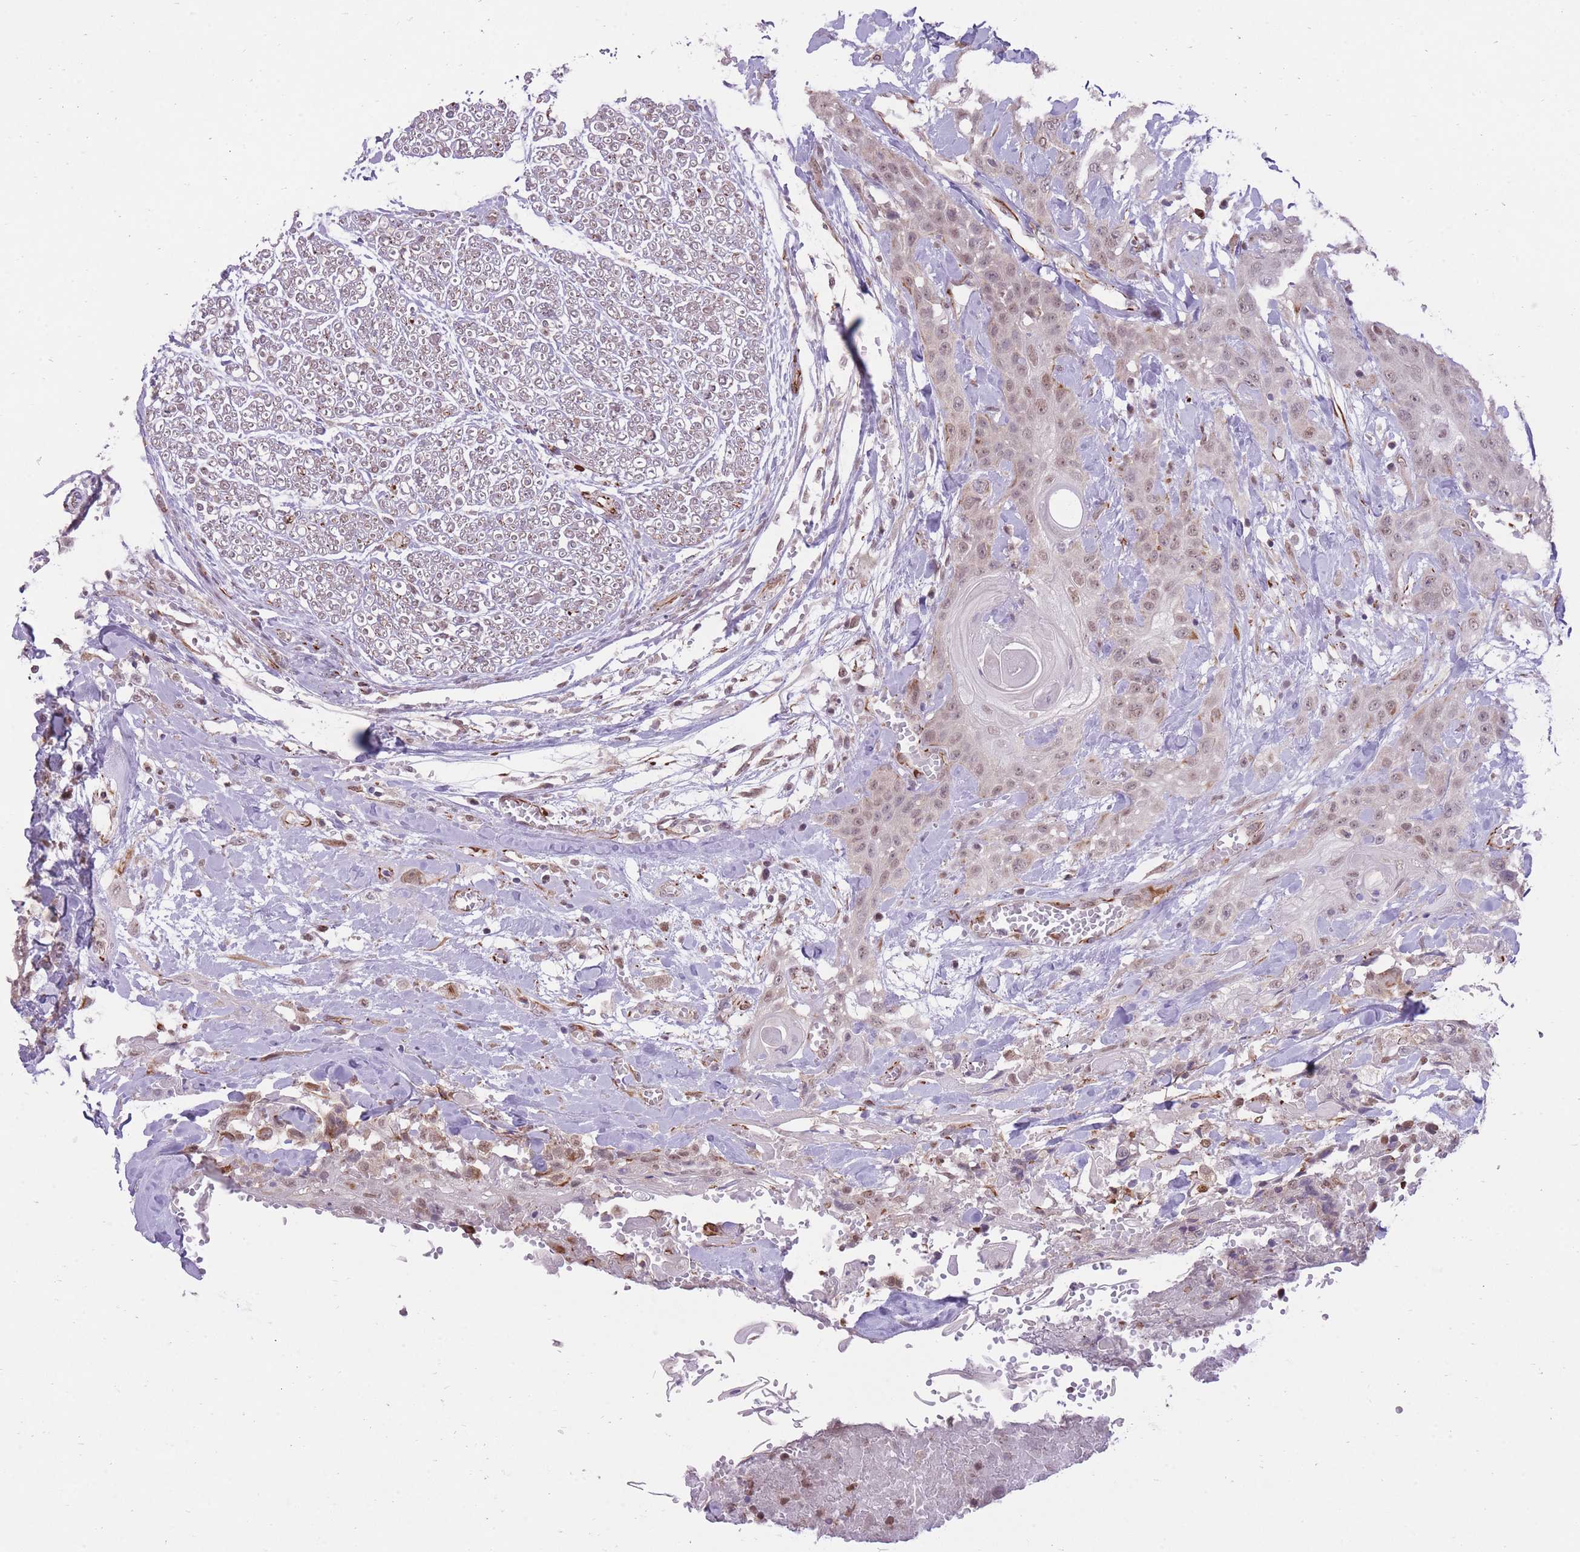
{"staining": {"intensity": "weak", "quantity": "25%-75%", "location": "nuclear"}, "tissue": "head and neck cancer", "cell_type": "Tumor cells", "image_type": "cancer", "snomed": [{"axis": "morphology", "description": "Squamous cell carcinoma, NOS"}, {"axis": "topography", "description": "Head-Neck"}], "caption": "Squamous cell carcinoma (head and neck) stained with DAB (3,3'-diaminobenzidine) immunohistochemistry (IHC) demonstrates low levels of weak nuclear expression in about 25%-75% of tumor cells. The protein of interest is shown in brown color, while the nuclei are stained blue.", "gene": "ELL", "patient": {"sex": "female", "age": 43}}